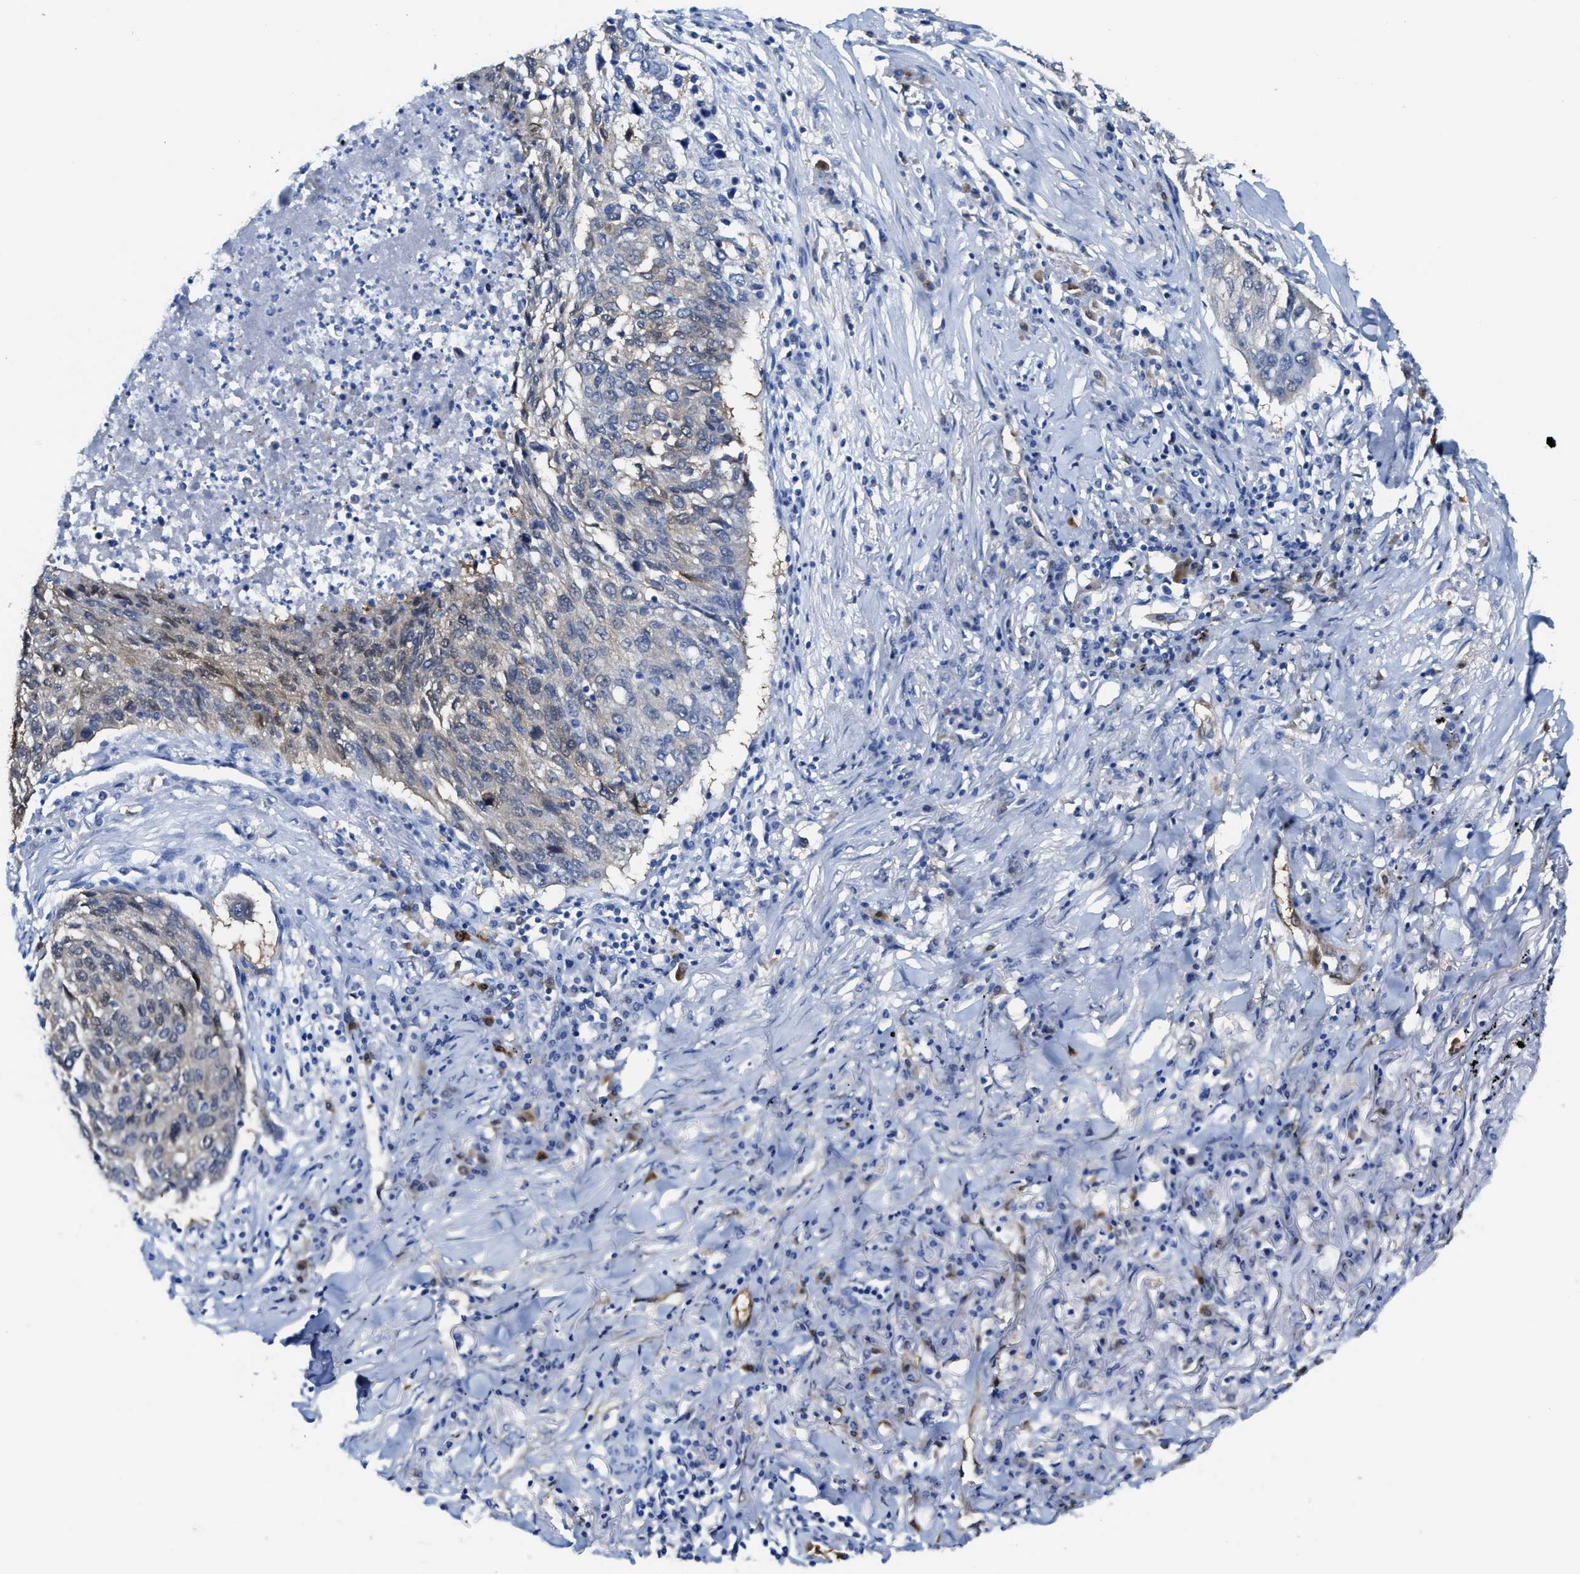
{"staining": {"intensity": "weak", "quantity": "<25%", "location": "cytoplasmic/membranous"}, "tissue": "lung cancer", "cell_type": "Tumor cells", "image_type": "cancer", "snomed": [{"axis": "morphology", "description": "Squamous cell carcinoma, NOS"}, {"axis": "topography", "description": "Lung"}], "caption": "The micrograph demonstrates no staining of tumor cells in lung squamous cell carcinoma.", "gene": "ASS1", "patient": {"sex": "female", "age": 63}}